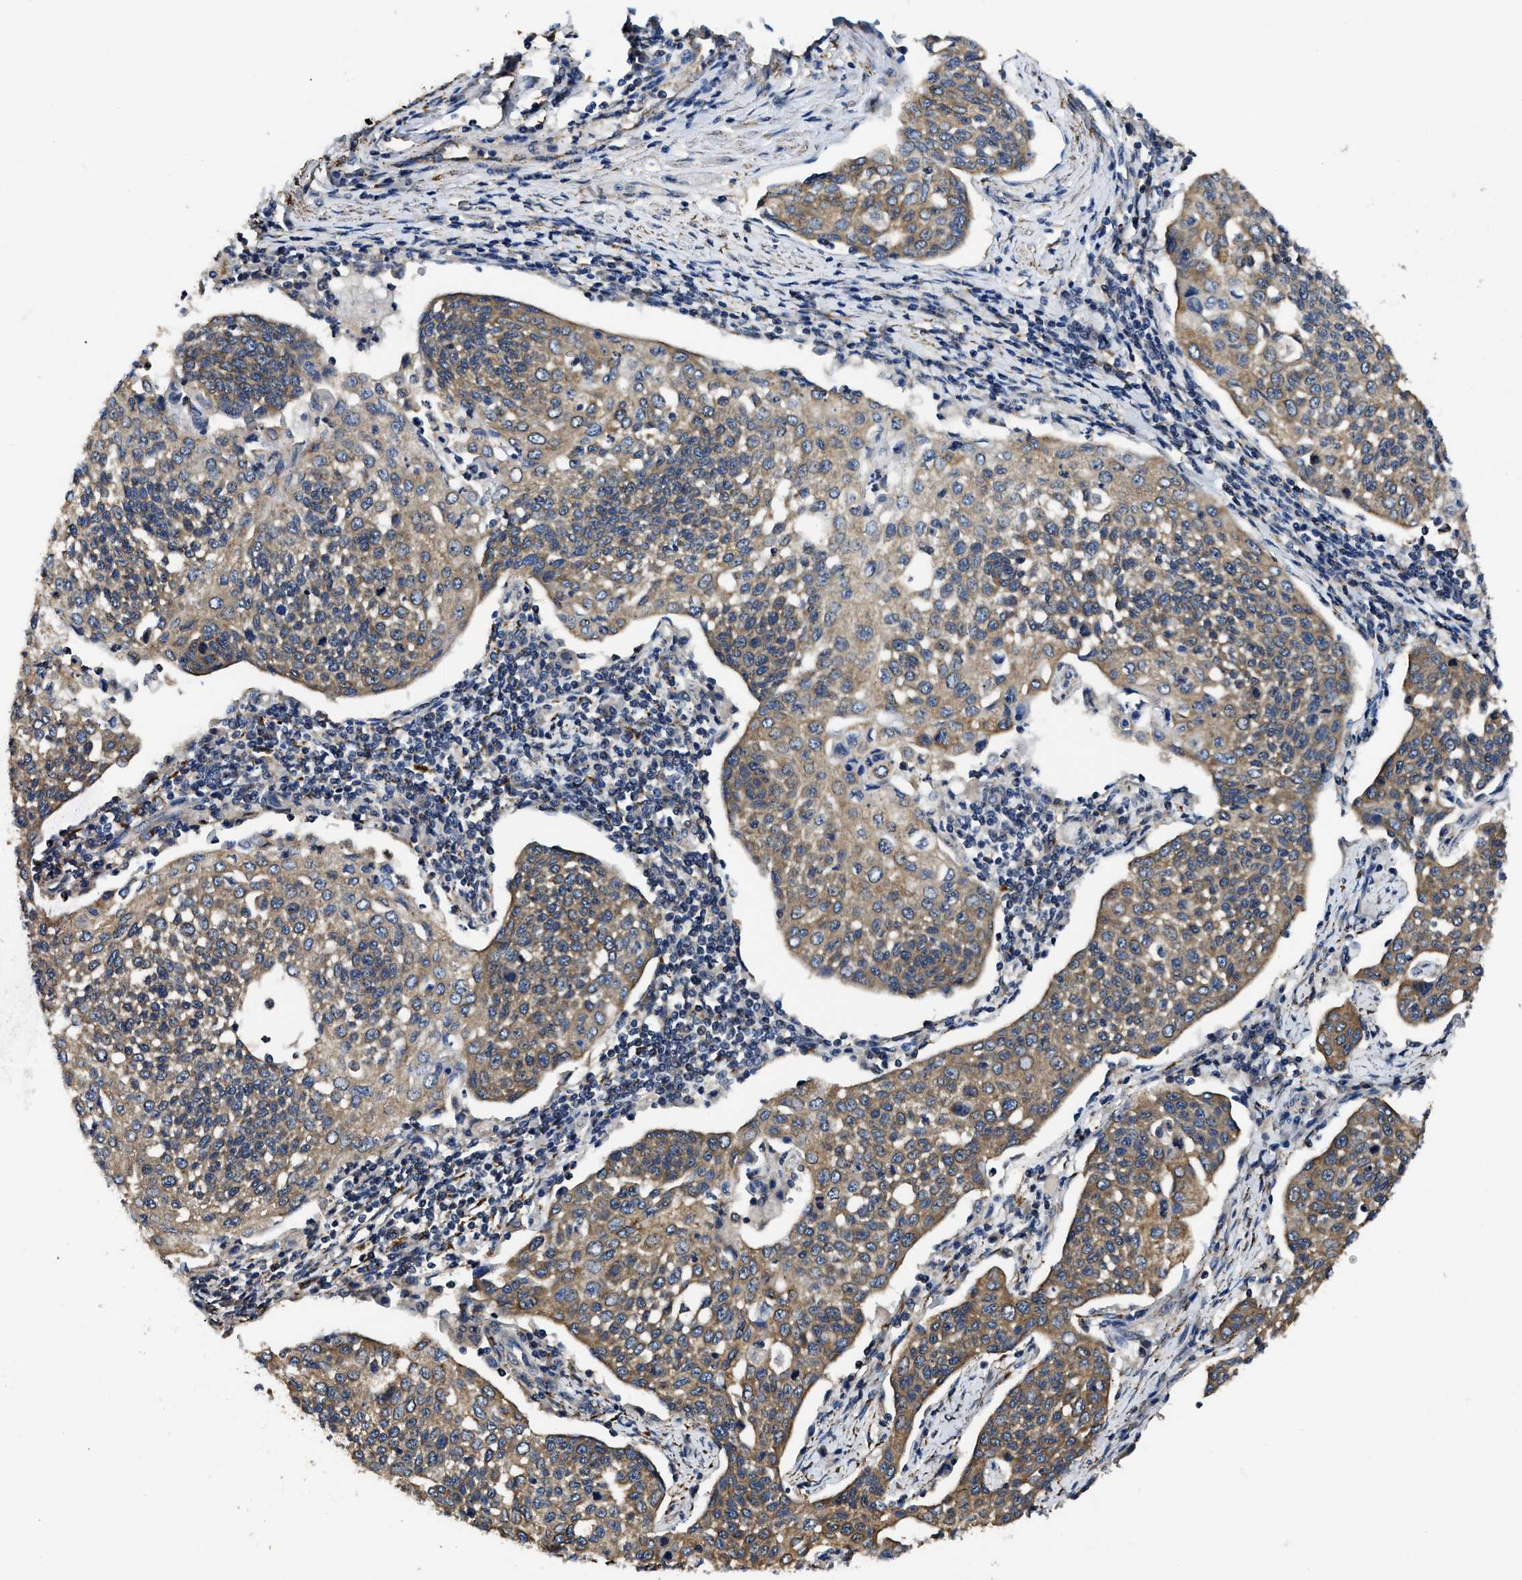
{"staining": {"intensity": "moderate", "quantity": ">75%", "location": "cytoplasmic/membranous"}, "tissue": "cervical cancer", "cell_type": "Tumor cells", "image_type": "cancer", "snomed": [{"axis": "morphology", "description": "Squamous cell carcinoma, NOS"}, {"axis": "topography", "description": "Cervix"}], "caption": "IHC micrograph of neoplastic tissue: human cervical cancer stained using immunohistochemistry shows medium levels of moderate protein expression localized specifically in the cytoplasmic/membranous of tumor cells, appearing as a cytoplasmic/membranous brown color.", "gene": "GET4", "patient": {"sex": "female", "age": 34}}